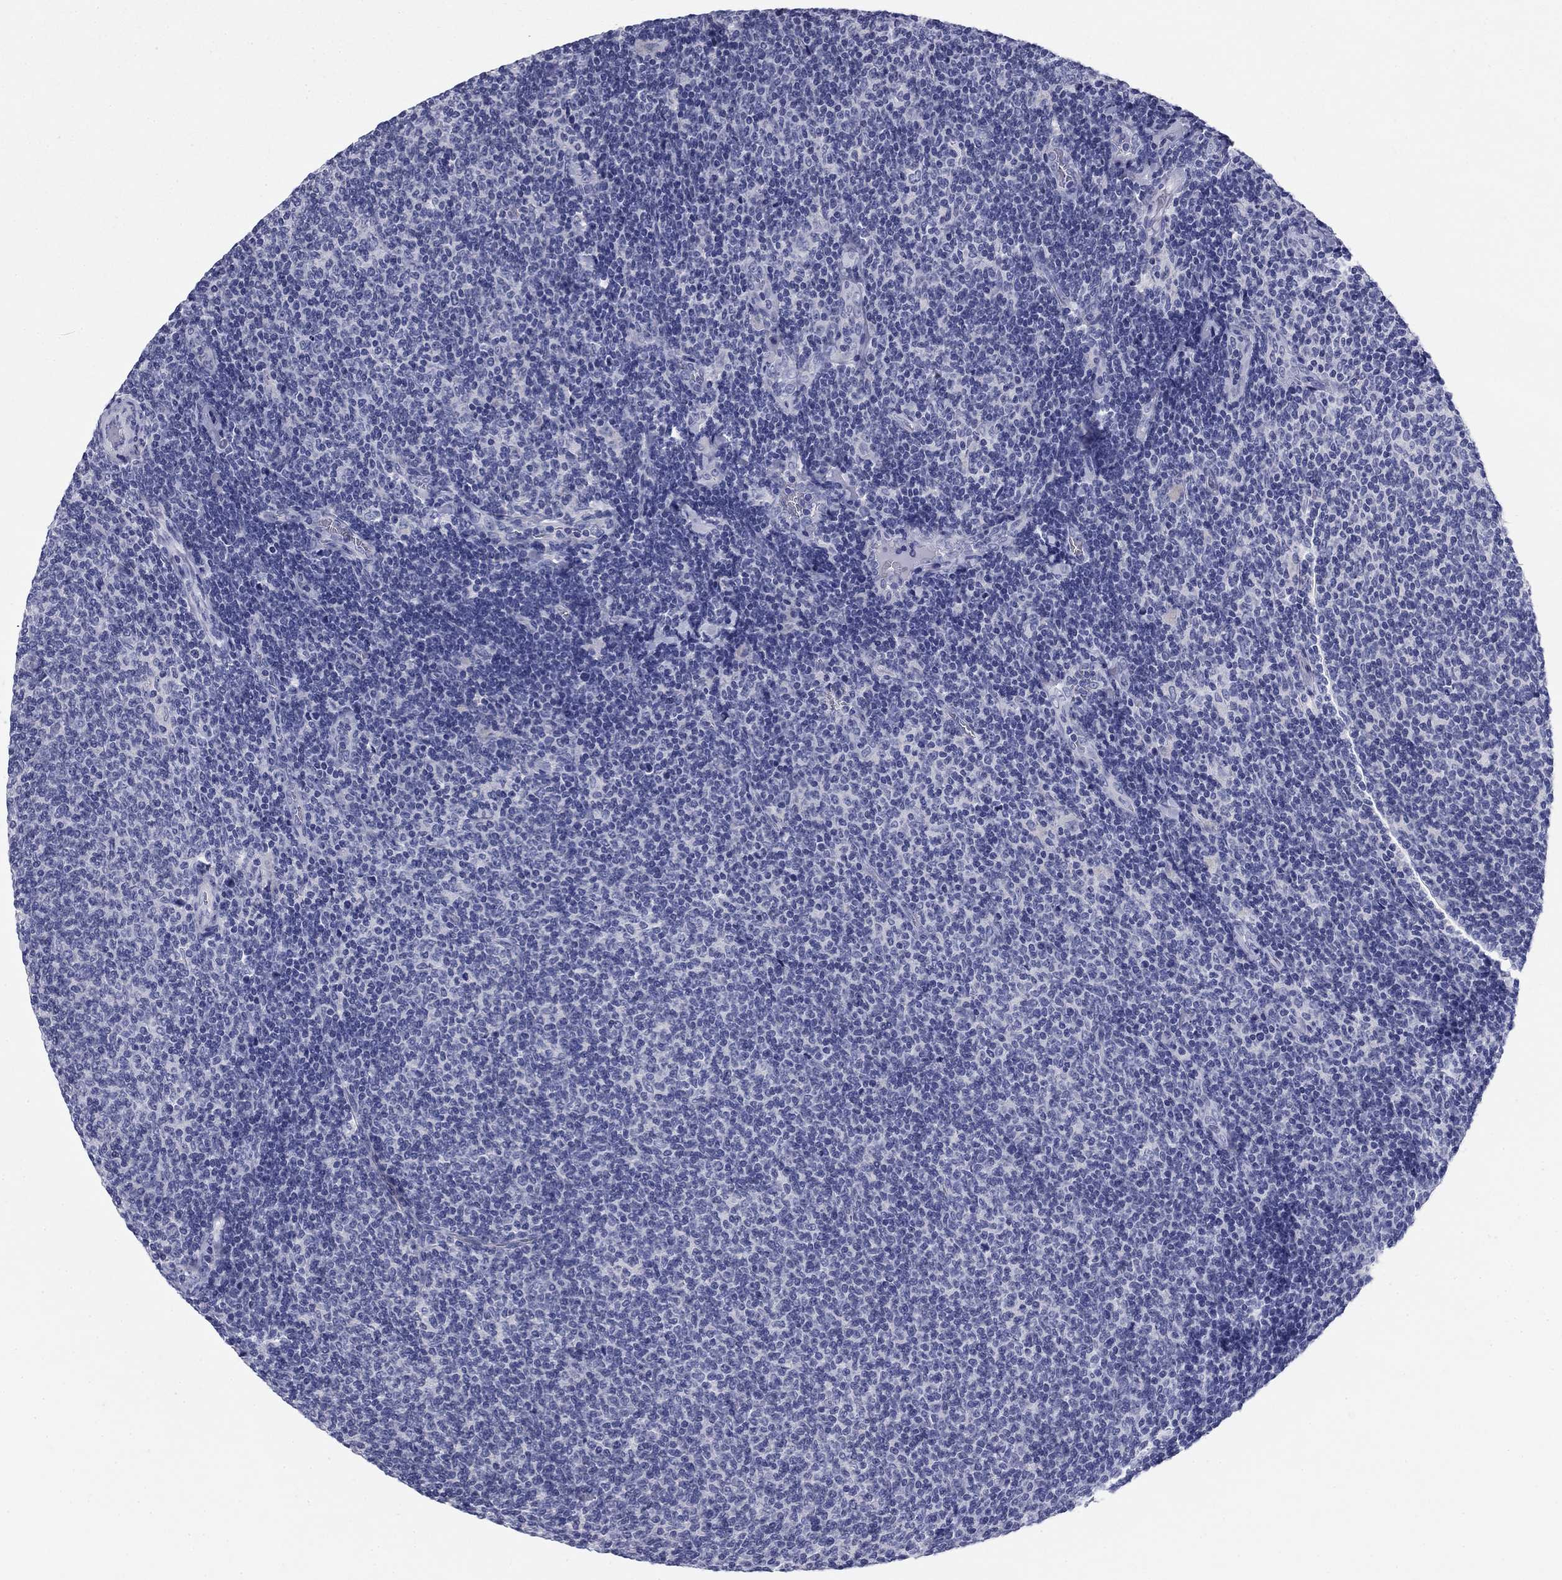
{"staining": {"intensity": "negative", "quantity": "none", "location": "none"}, "tissue": "lymphoma", "cell_type": "Tumor cells", "image_type": "cancer", "snomed": [{"axis": "morphology", "description": "Malignant lymphoma, non-Hodgkin's type, Low grade"}, {"axis": "topography", "description": "Lymph node"}], "caption": "Immunohistochemical staining of lymphoma shows no significant positivity in tumor cells.", "gene": "KCNH1", "patient": {"sex": "male", "age": 52}}